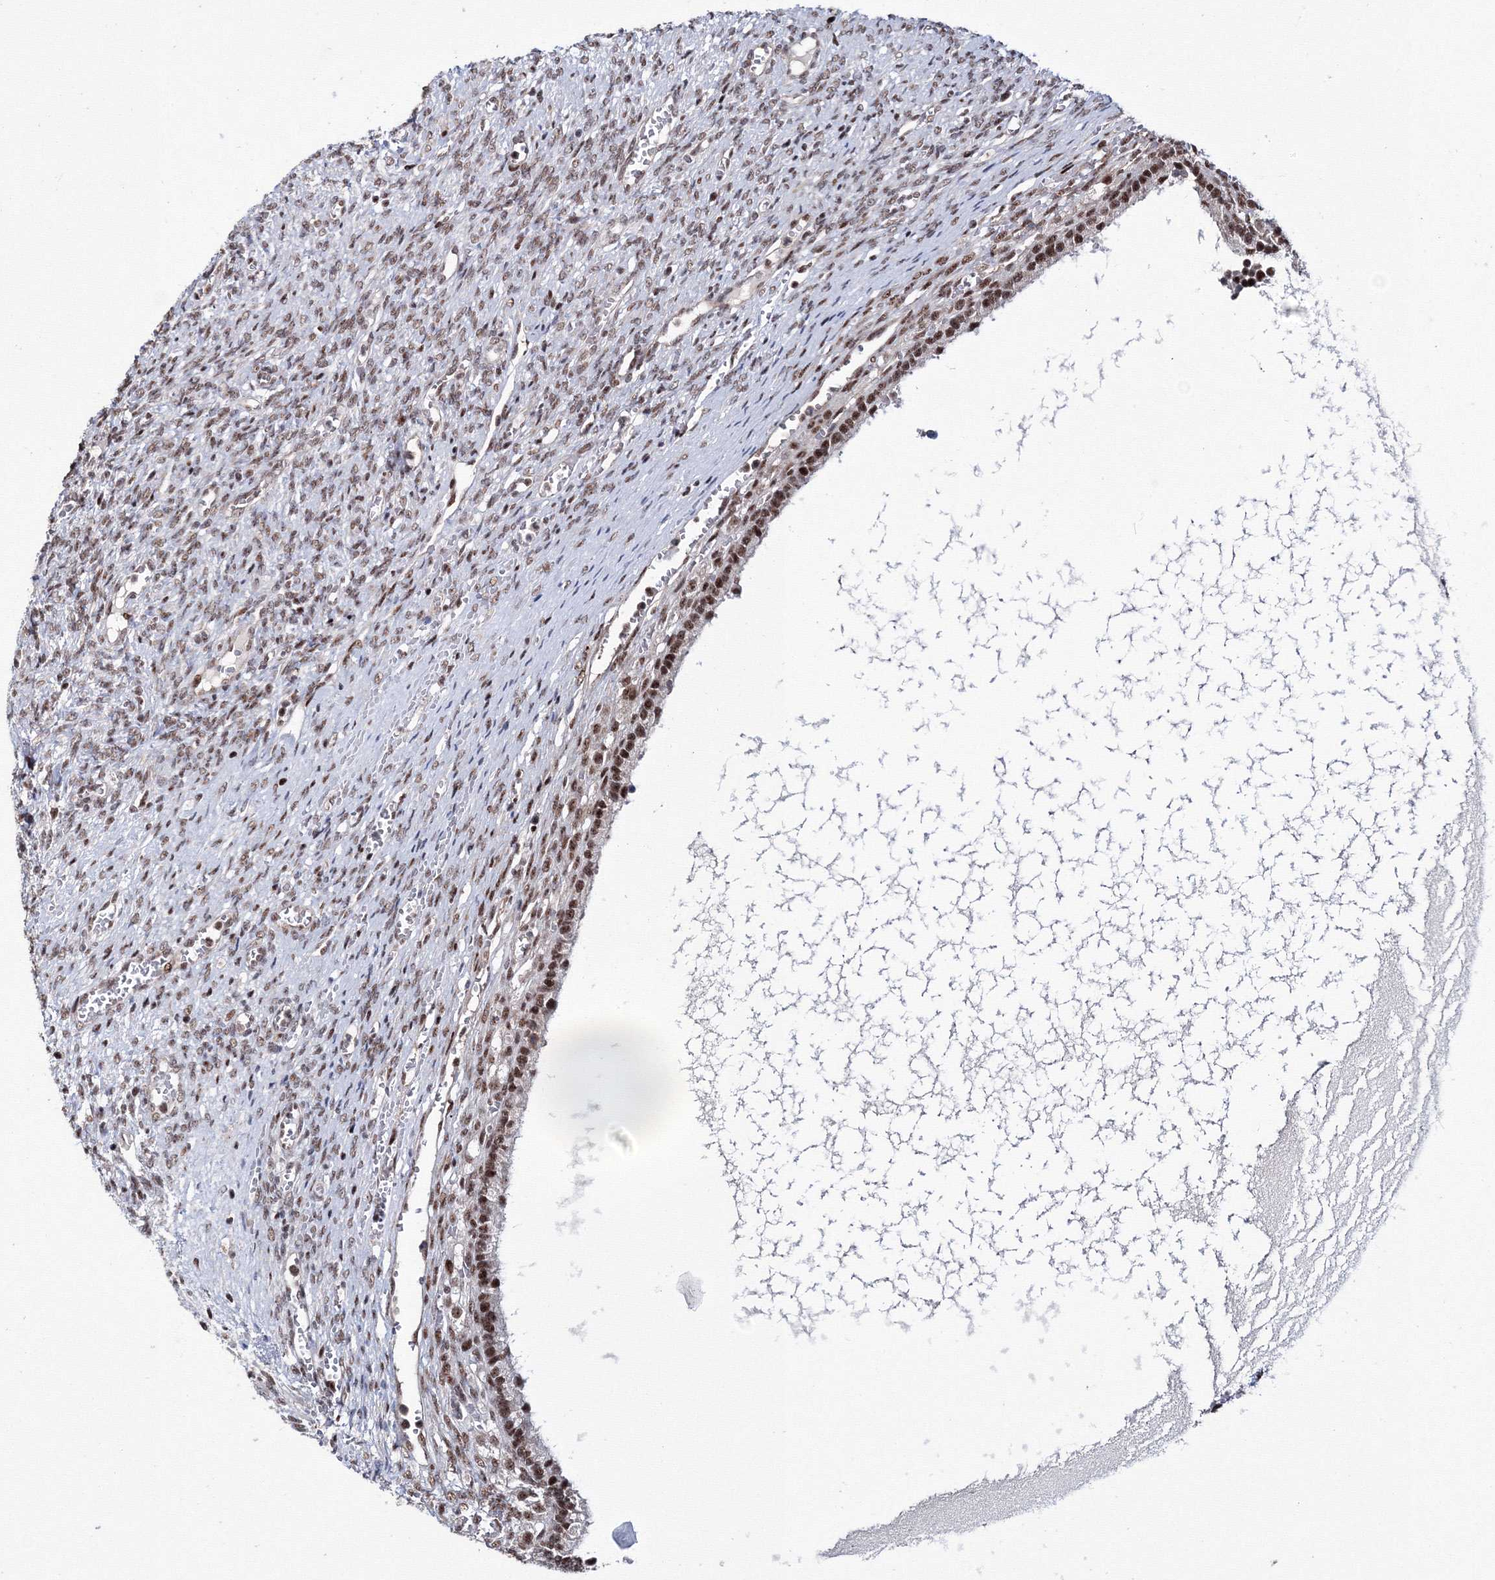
{"staining": {"intensity": "weak", "quantity": "25%-75%", "location": "nuclear"}, "tissue": "ovary", "cell_type": "Ovarian stroma cells", "image_type": "normal", "snomed": [{"axis": "morphology", "description": "Normal tissue, NOS"}, {"axis": "topography", "description": "Ovary"}], "caption": "DAB (3,3'-diaminobenzidine) immunohistochemical staining of unremarkable human ovary reveals weak nuclear protein positivity in about 25%-75% of ovarian stroma cells. The staining was performed using DAB (3,3'-diaminobenzidine), with brown indicating positive protein expression. Nuclei are stained blue with hematoxylin.", "gene": "TATDN2", "patient": {"sex": "female", "age": 41}}